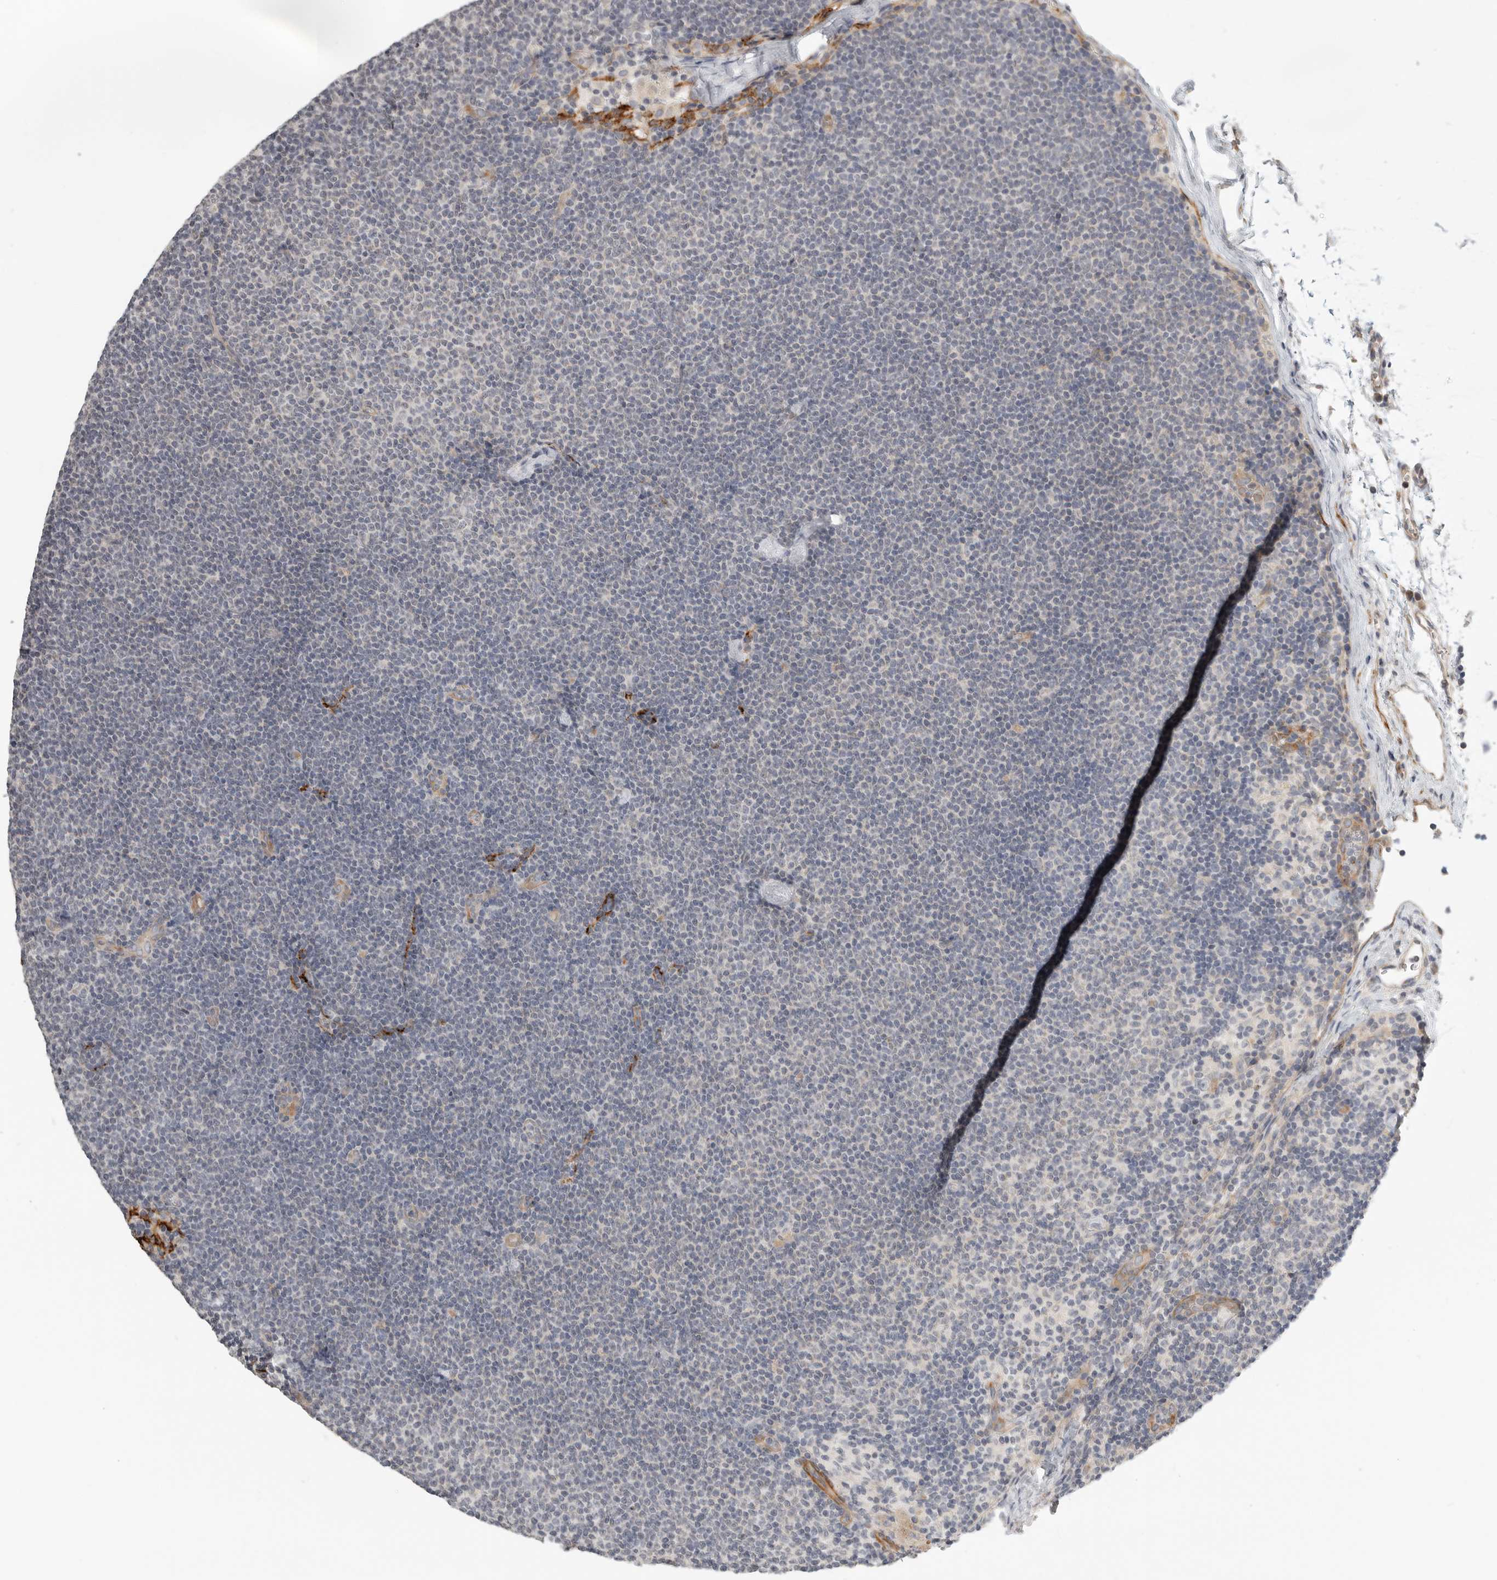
{"staining": {"intensity": "negative", "quantity": "none", "location": "none"}, "tissue": "lymphoma", "cell_type": "Tumor cells", "image_type": "cancer", "snomed": [{"axis": "morphology", "description": "Malignant lymphoma, non-Hodgkin's type, Low grade"}, {"axis": "topography", "description": "Lymph node"}], "caption": "Malignant lymphoma, non-Hodgkin's type (low-grade) stained for a protein using IHC shows no positivity tumor cells.", "gene": "STAB2", "patient": {"sex": "female", "age": 53}}